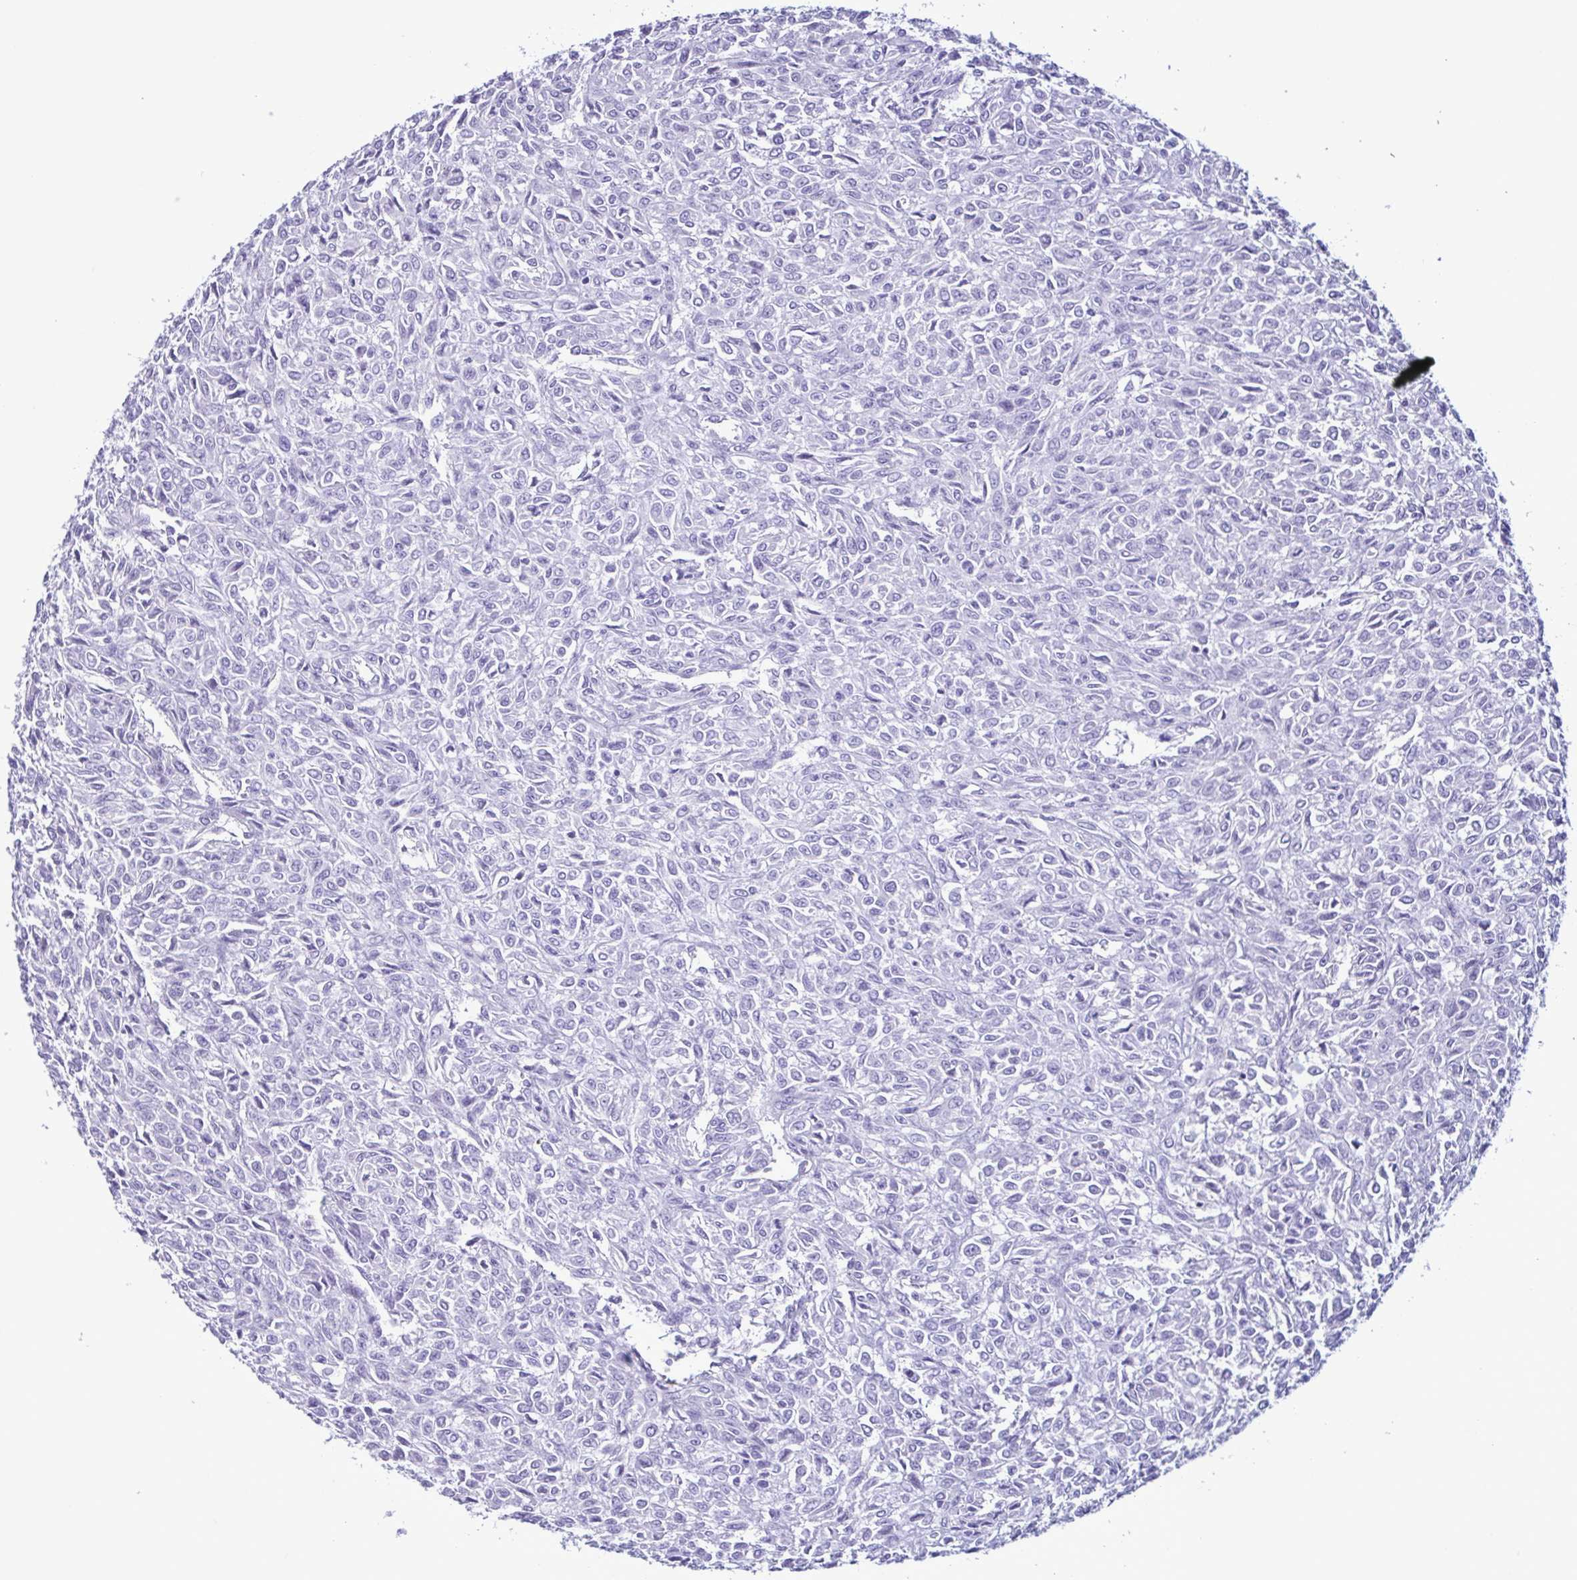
{"staining": {"intensity": "negative", "quantity": "none", "location": "none"}, "tissue": "renal cancer", "cell_type": "Tumor cells", "image_type": "cancer", "snomed": [{"axis": "morphology", "description": "Adenocarcinoma, NOS"}, {"axis": "topography", "description": "Kidney"}], "caption": "A high-resolution histopathology image shows immunohistochemistry staining of renal adenocarcinoma, which exhibits no significant staining in tumor cells.", "gene": "LTF", "patient": {"sex": "male", "age": 58}}